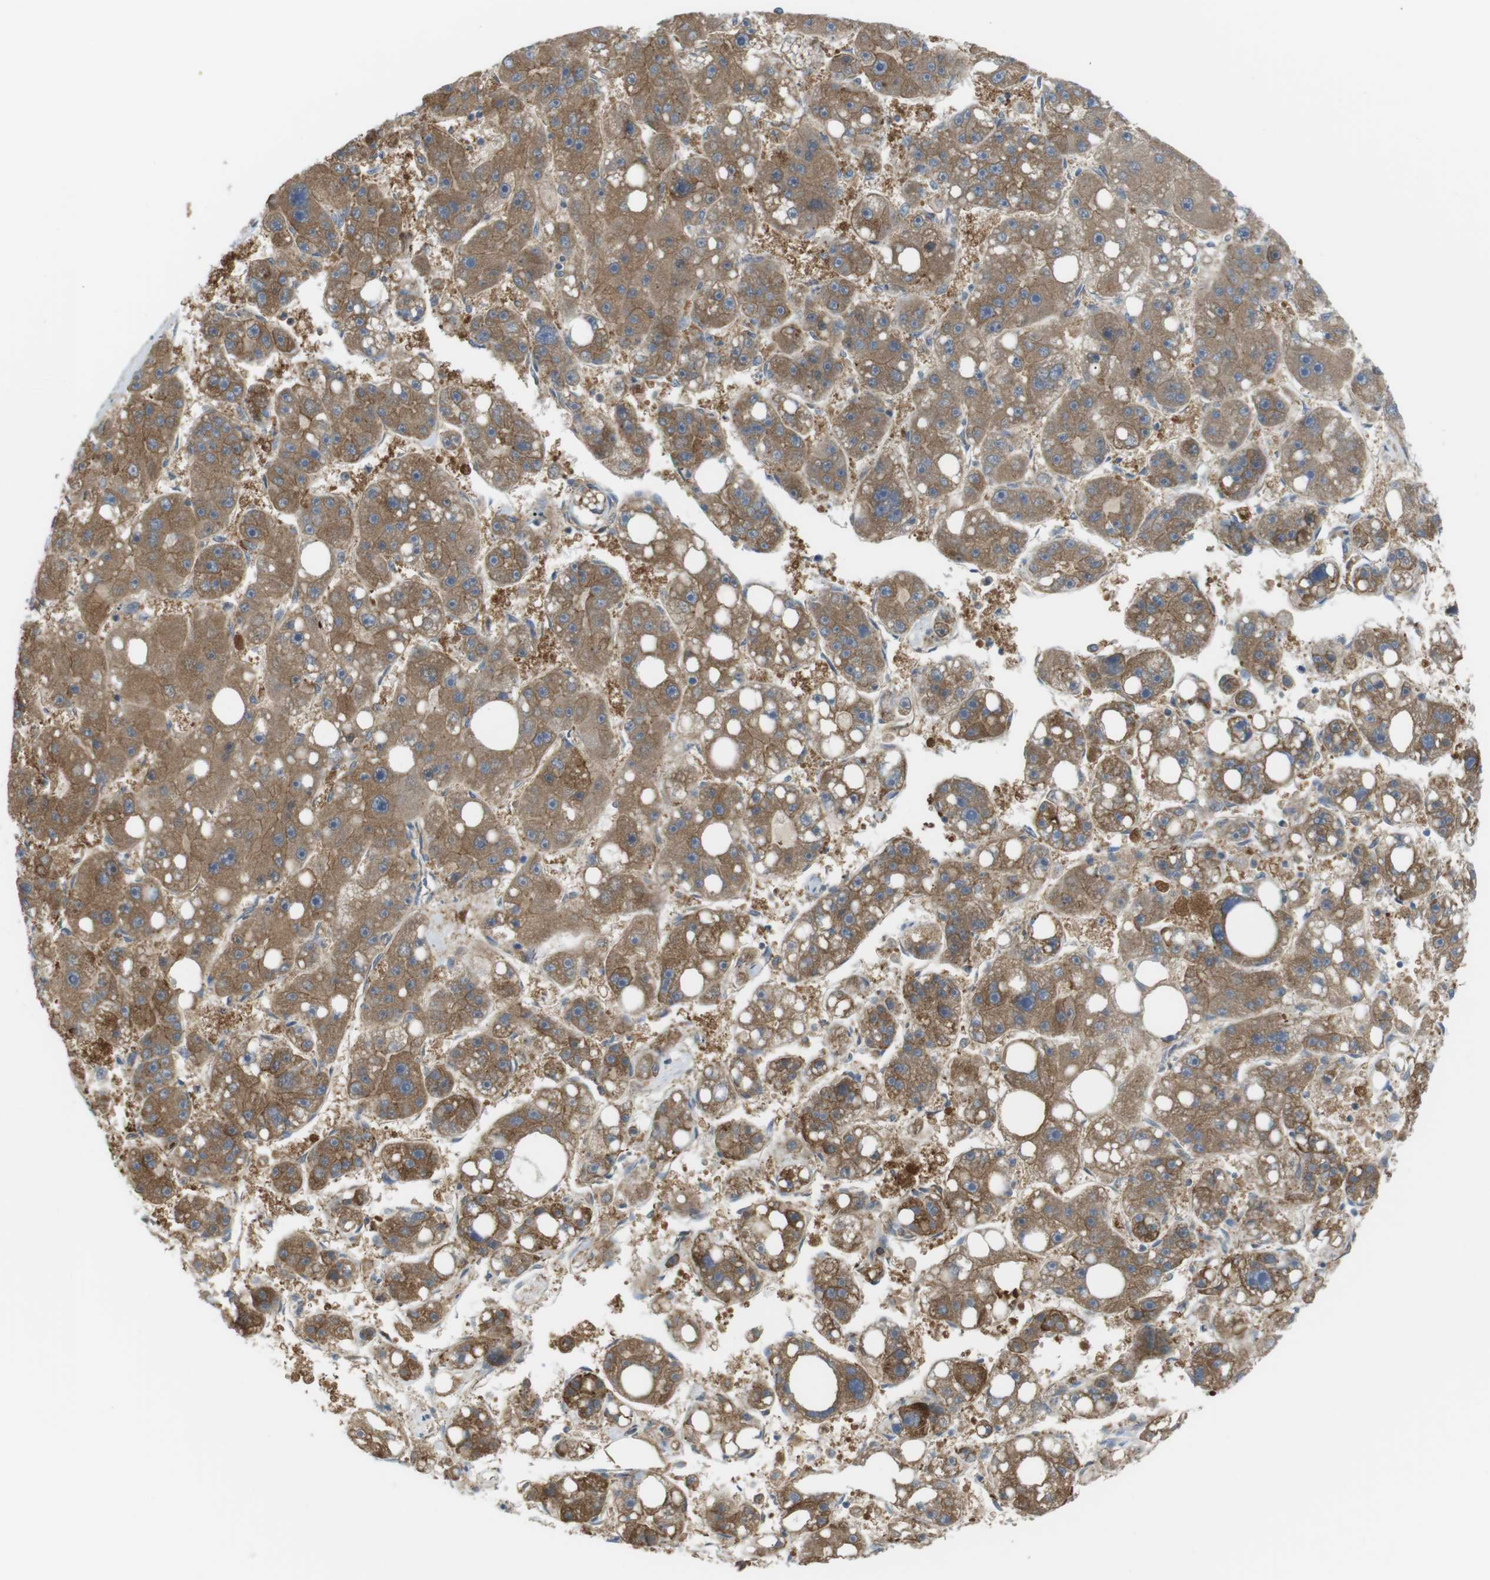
{"staining": {"intensity": "moderate", "quantity": ">75%", "location": "cytoplasmic/membranous"}, "tissue": "liver cancer", "cell_type": "Tumor cells", "image_type": "cancer", "snomed": [{"axis": "morphology", "description": "Carcinoma, Hepatocellular, NOS"}, {"axis": "topography", "description": "Liver"}], "caption": "Protein staining of hepatocellular carcinoma (liver) tissue shows moderate cytoplasmic/membranous positivity in about >75% of tumor cells.", "gene": "PEPD", "patient": {"sex": "female", "age": 61}}